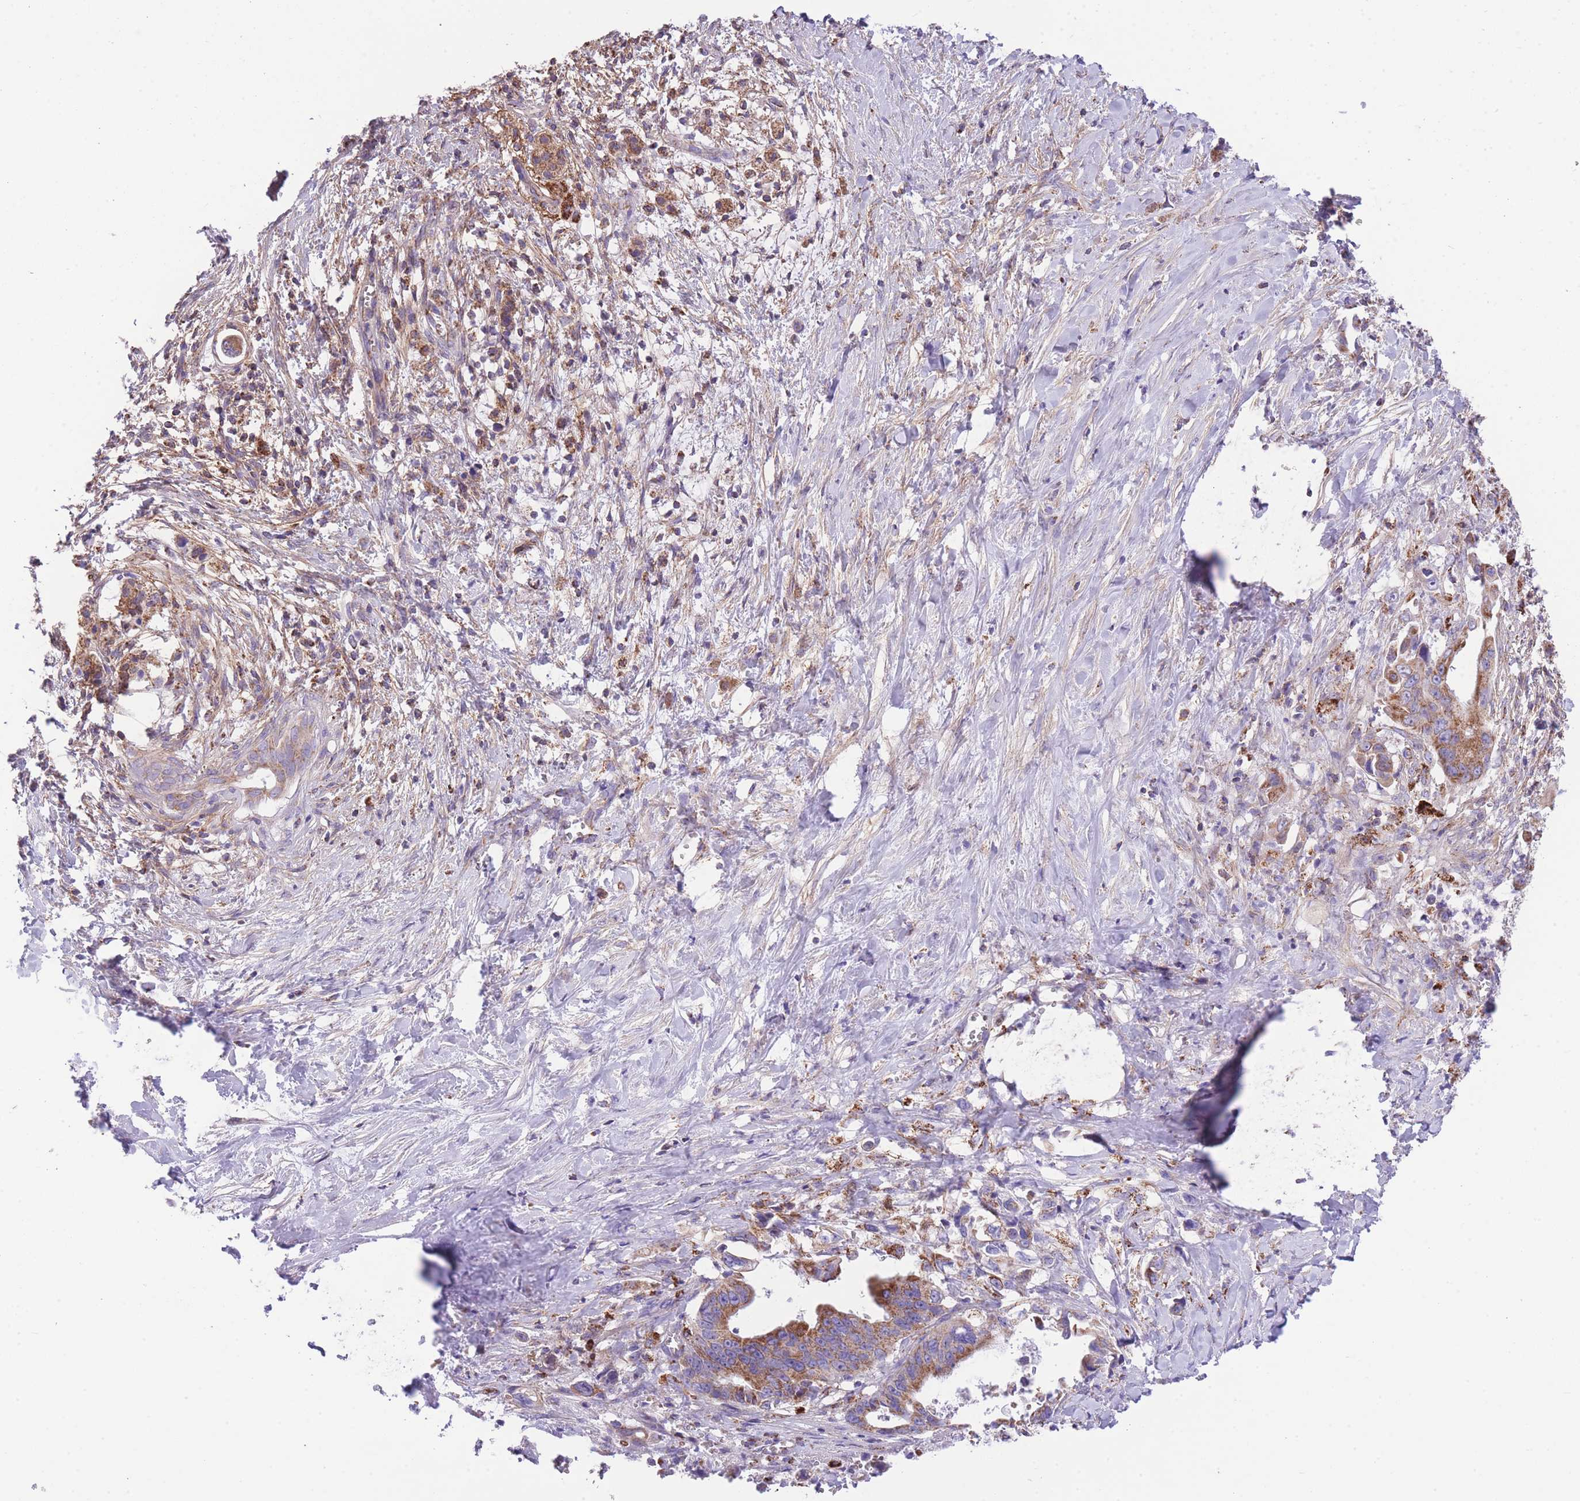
{"staining": {"intensity": "moderate", "quantity": ">75%", "location": "cytoplasmic/membranous"}, "tissue": "pancreatic cancer", "cell_type": "Tumor cells", "image_type": "cancer", "snomed": [{"axis": "morphology", "description": "Adenocarcinoma, NOS"}, {"axis": "topography", "description": "Pancreas"}], "caption": "Adenocarcinoma (pancreatic) stained for a protein reveals moderate cytoplasmic/membranous positivity in tumor cells. Using DAB (brown) and hematoxylin (blue) stains, captured at high magnification using brightfield microscopy.", "gene": "ST3GAL3", "patient": {"sex": "male", "age": 61}}